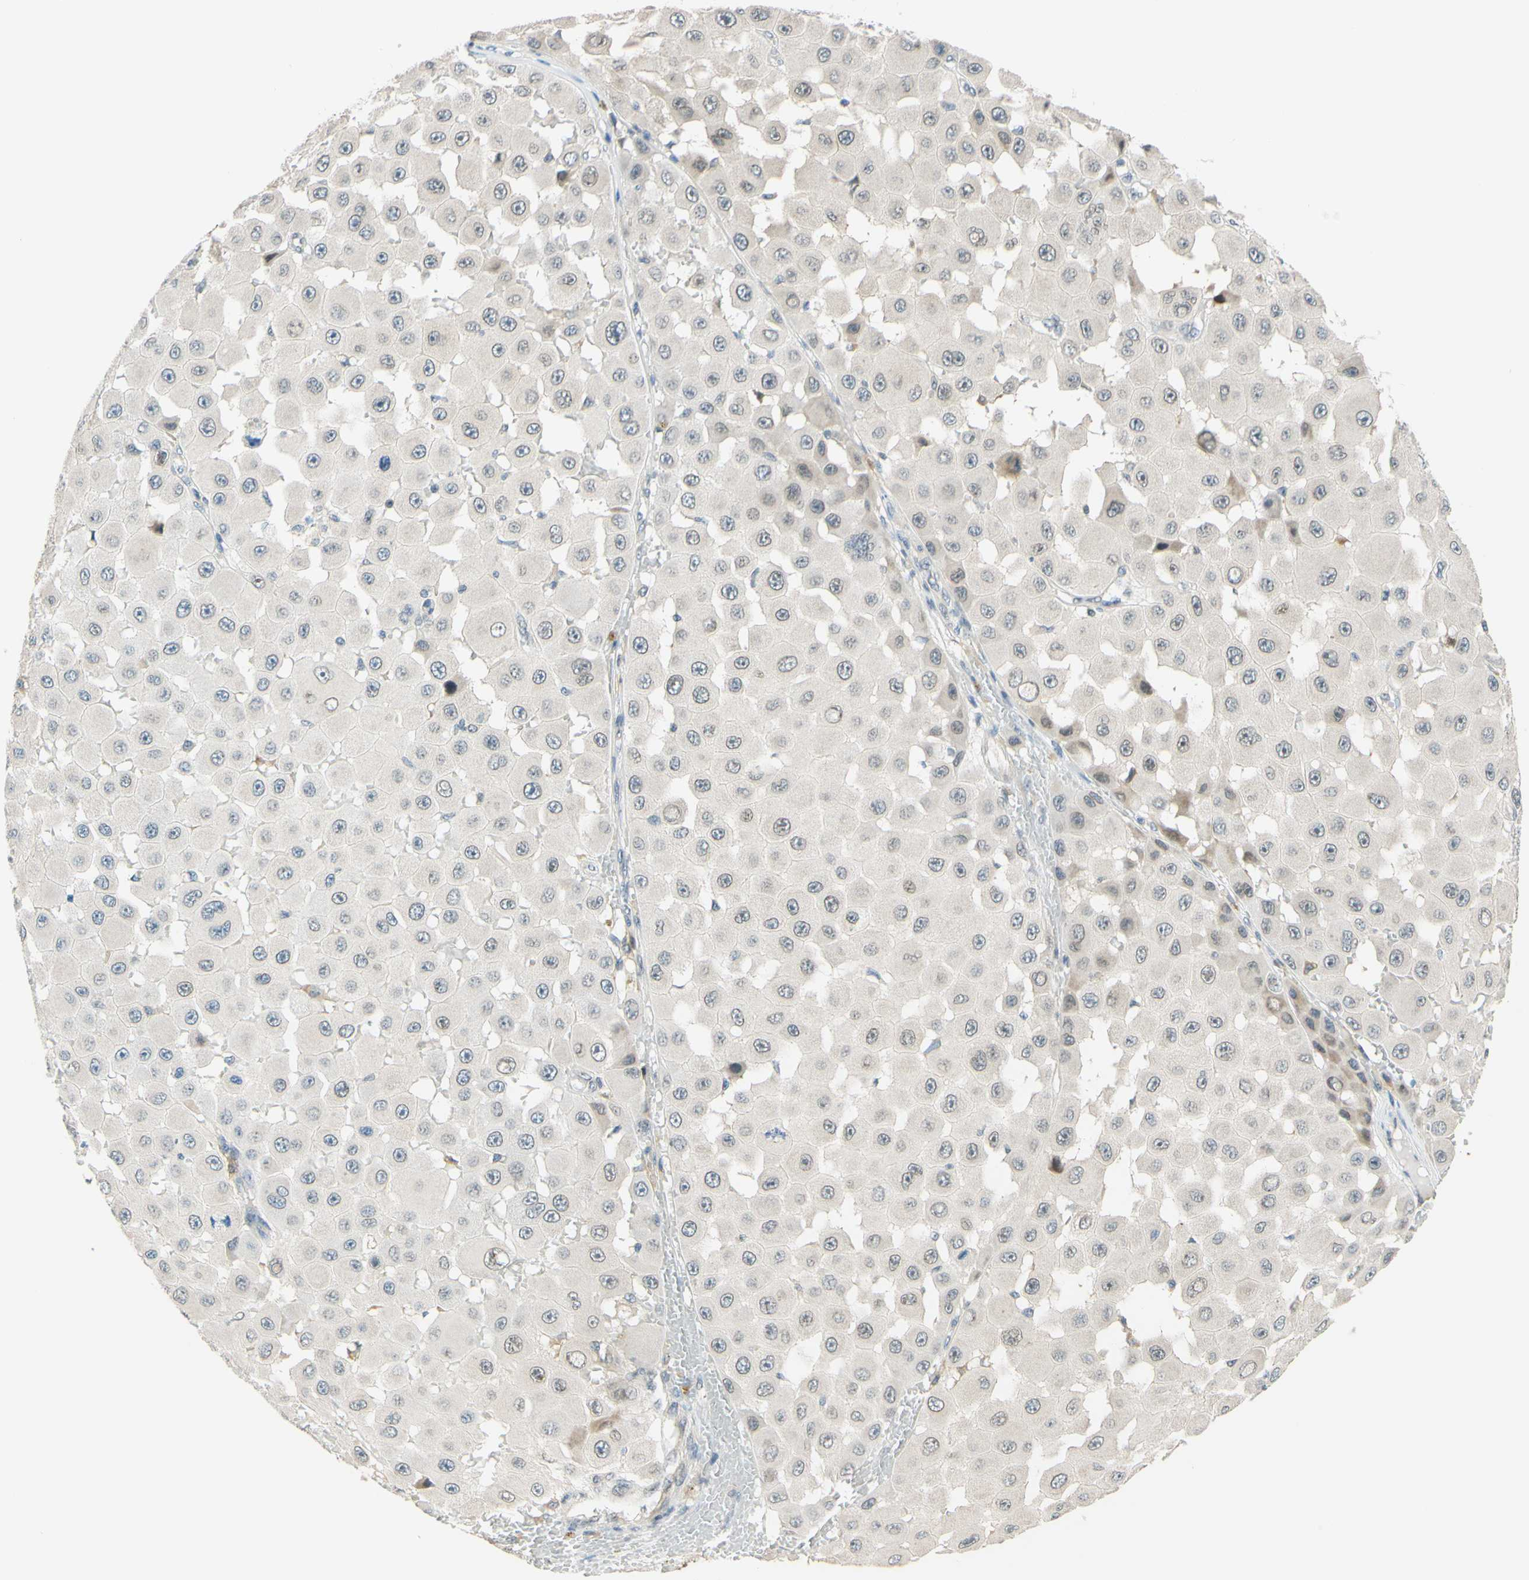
{"staining": {"intensity": "negative", "quantity": "none", "location": "none"}, "tissue": "melanoma", "cell_type": "Tumor cells", "image_type": "cancer", "snomed": [{"axis": "morphology", "description": "Malignant melanoma, NOS"}, {"axis": "topography", "description": "Skin"}], "caption": "This is a photomicrograph of immunohistochemistry staining of melanoma, which shows no positivity in tumor cells.", "gene": "C2CD2L", "patient": {"sex": "female", "age": 81}}